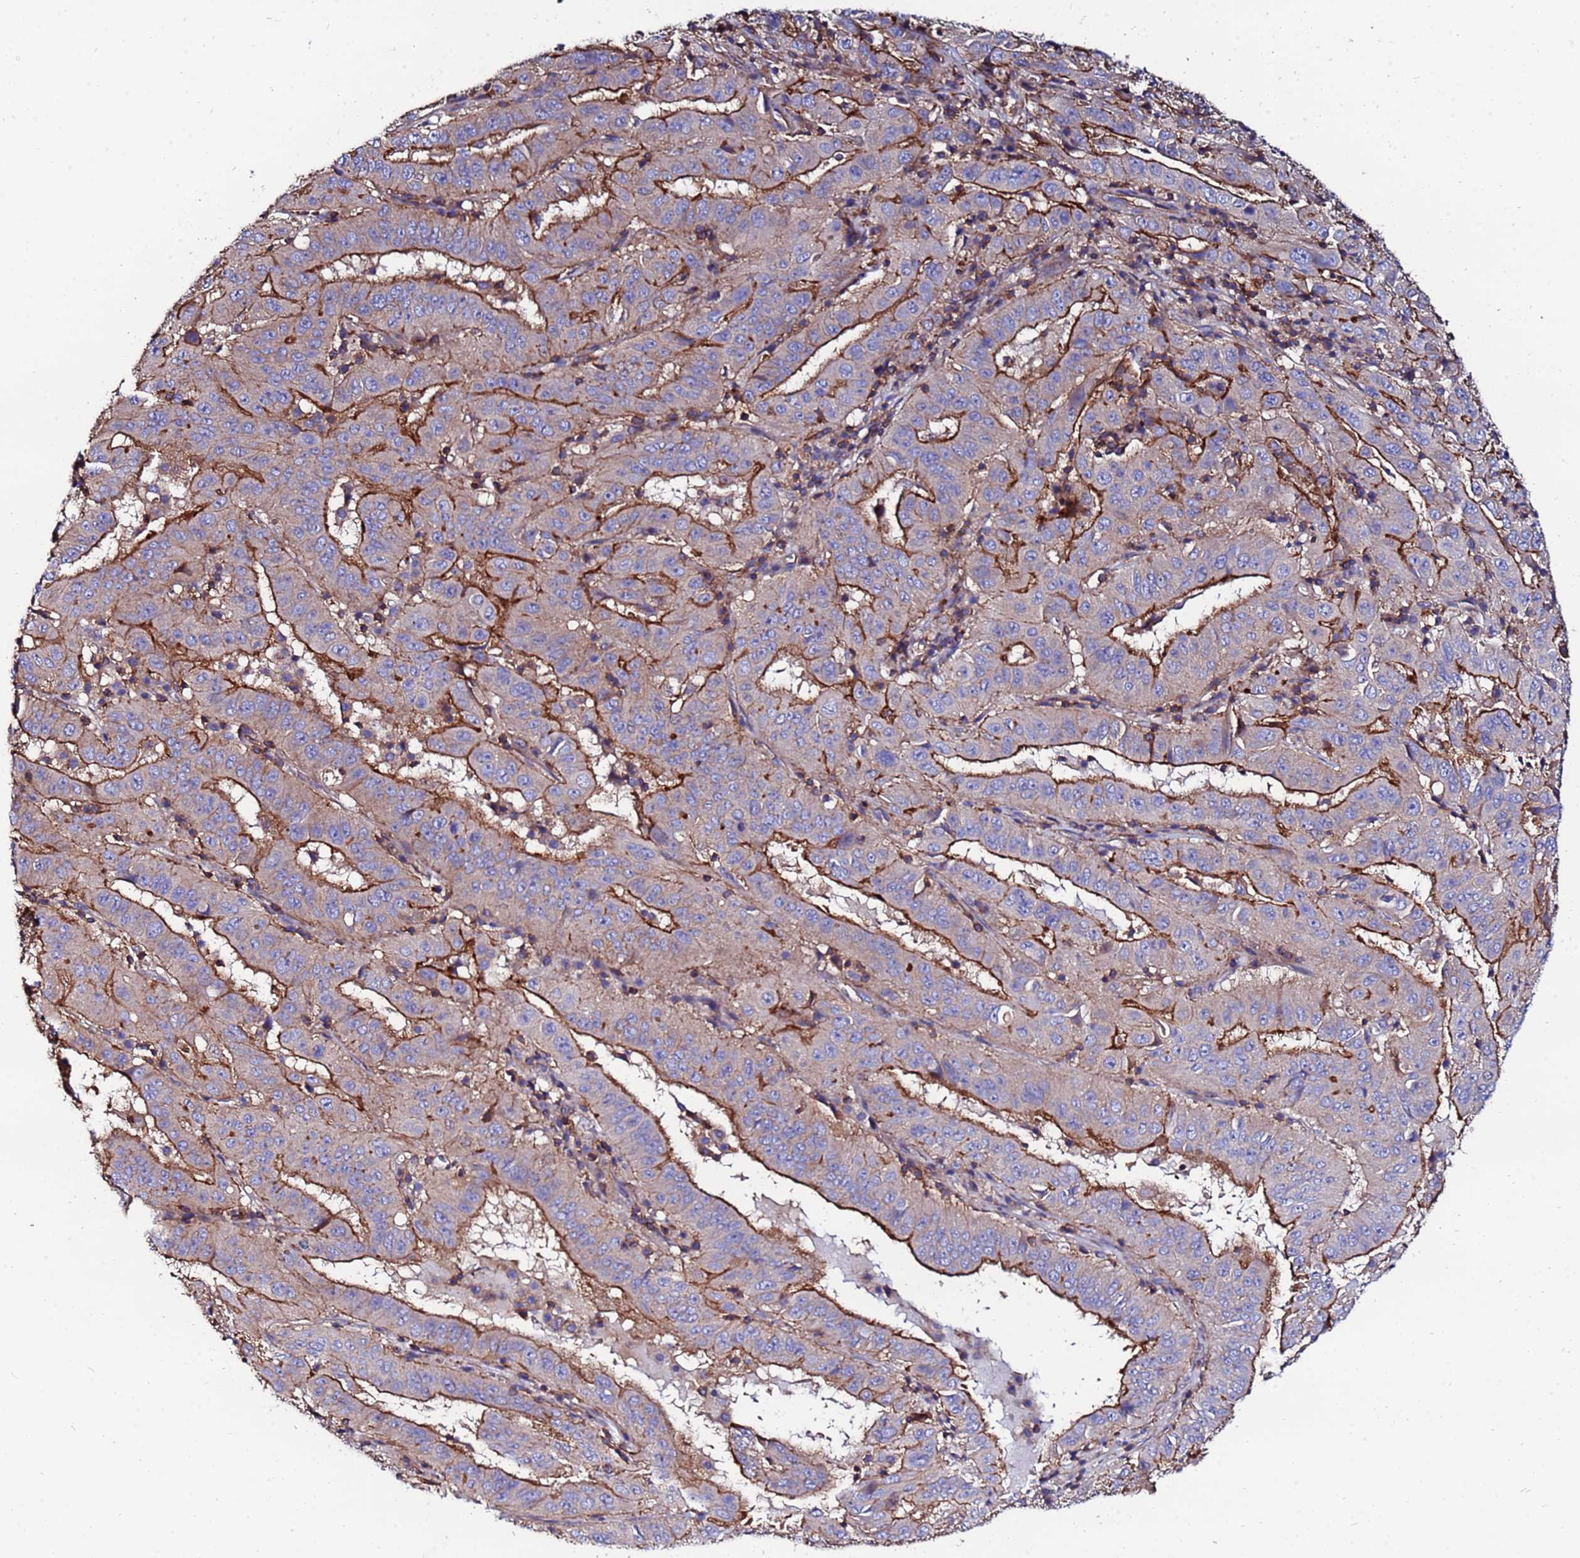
{"staining": {"intensity": "strong", "quantity": "25%-75%", "location": "cytoplasmic/membranous"}, "tissue": "pancreatic cancer", "cell_type": "Tumor cells", "image_type": "cancer", "snomed": [{"axis": "morphology", "description": "Adenocarcinoma, NOS"}, {"axis": "topography", "description": "Pancreas"}], "caption": "A brown stain labels strong cytoplasmic/membranous staining of a protein in human pancreatic adenocarcinoma tumor cells.", "gene": "POTEE", "patient": {"sex": "male", "age": 63}}